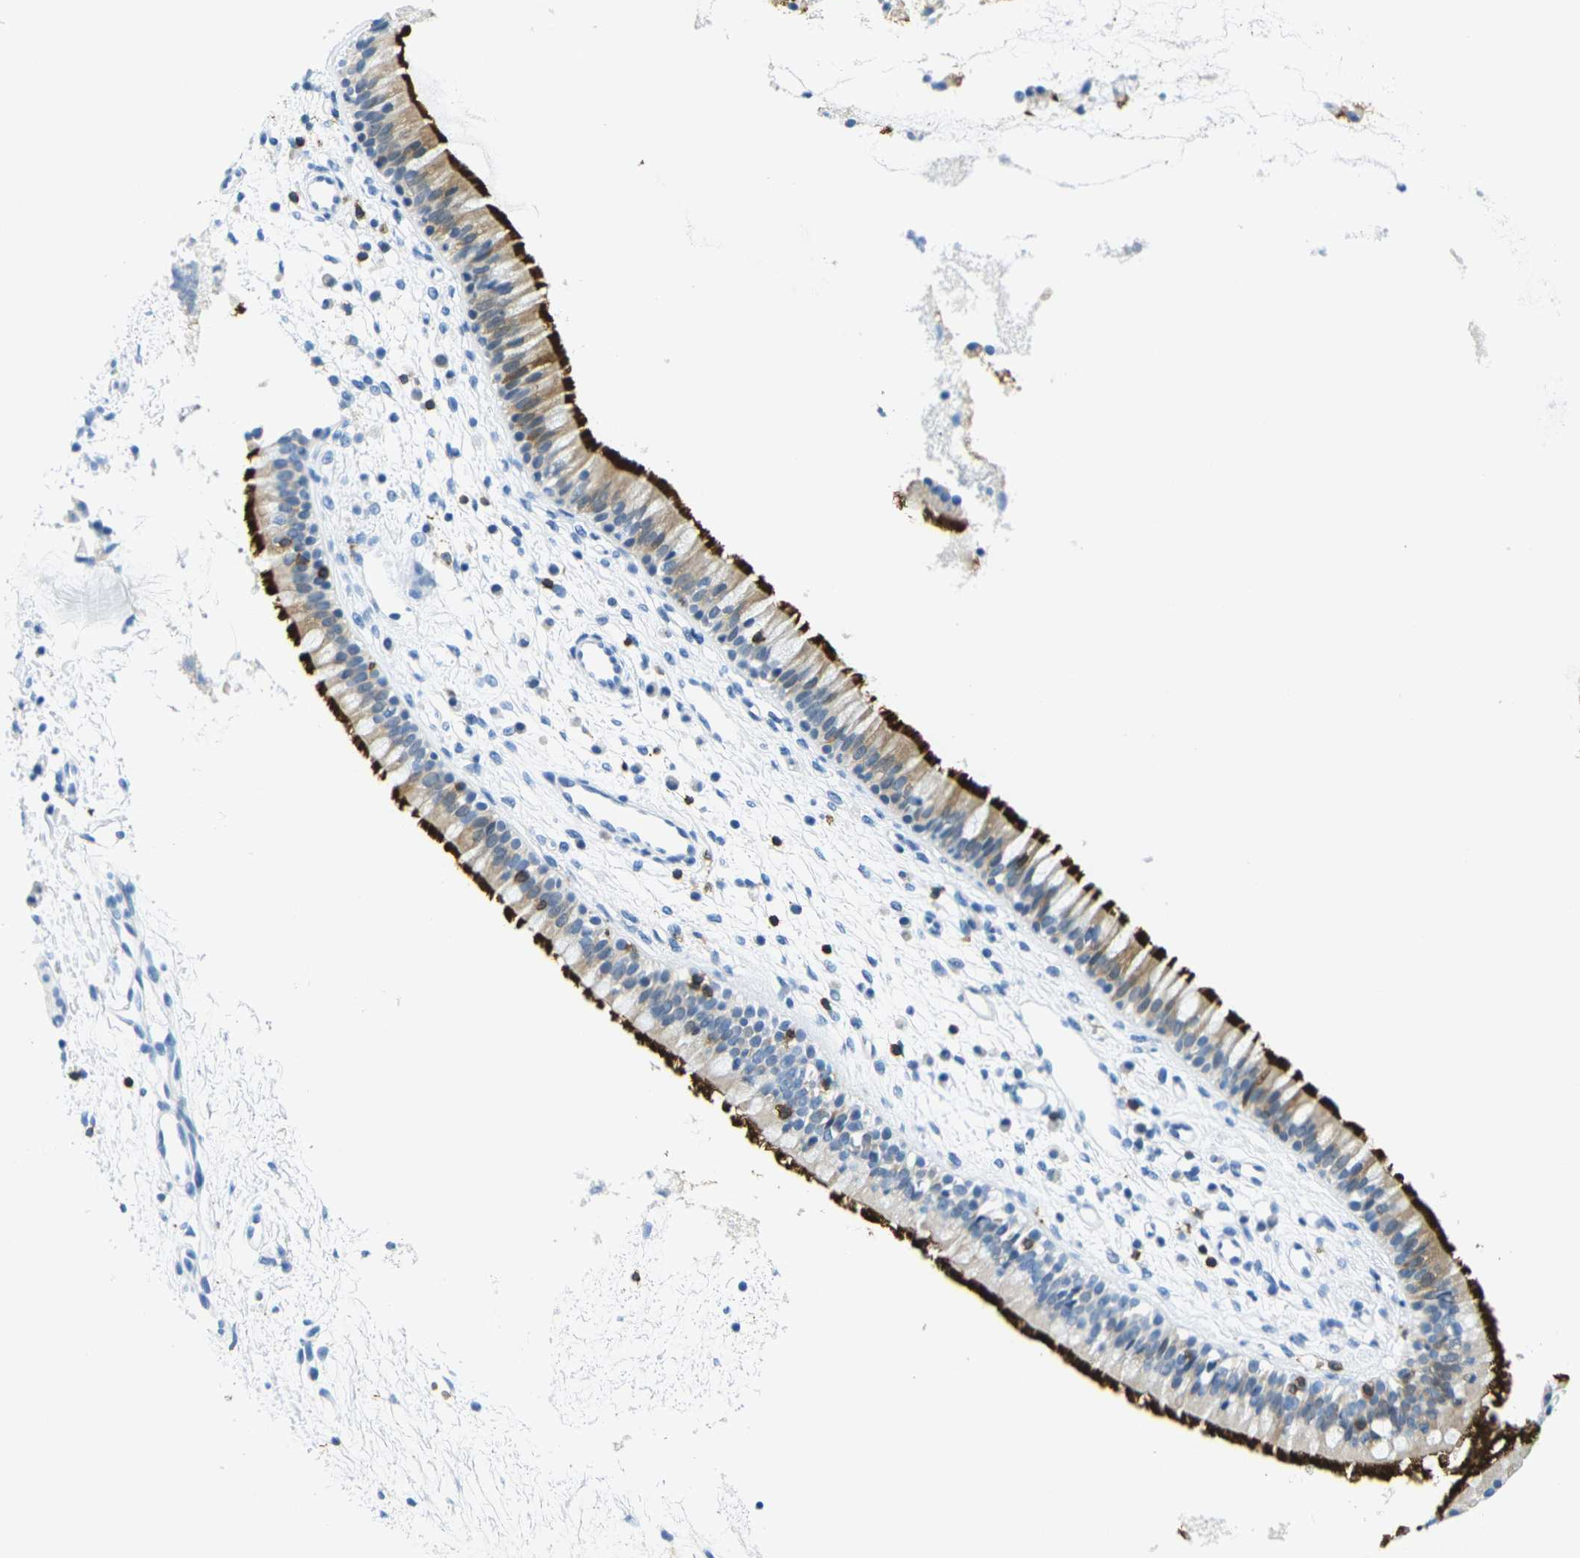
{"staining": {"intensity": "strong", "quantity": ">75%", "location": "cytoplasmic/membranous"}, "tissue": "nasopharynx", "cell_type": "Respiratory epithelial cells", "image_type": "normal", "snomed": [{"axis": "morphology", "description": "Normal tissue, NOS"}, {"axis": "topography", "description": "Nasopharynx"}], "caption": "This micrograph reveals IHC staining of benign human nasopharynx, with high strong cytoplasmic/membranous expression in approximately >75% of respiratory epithelial cells.", "gene": "CD3D", "patient": {"sex": "male", "age": 21}}